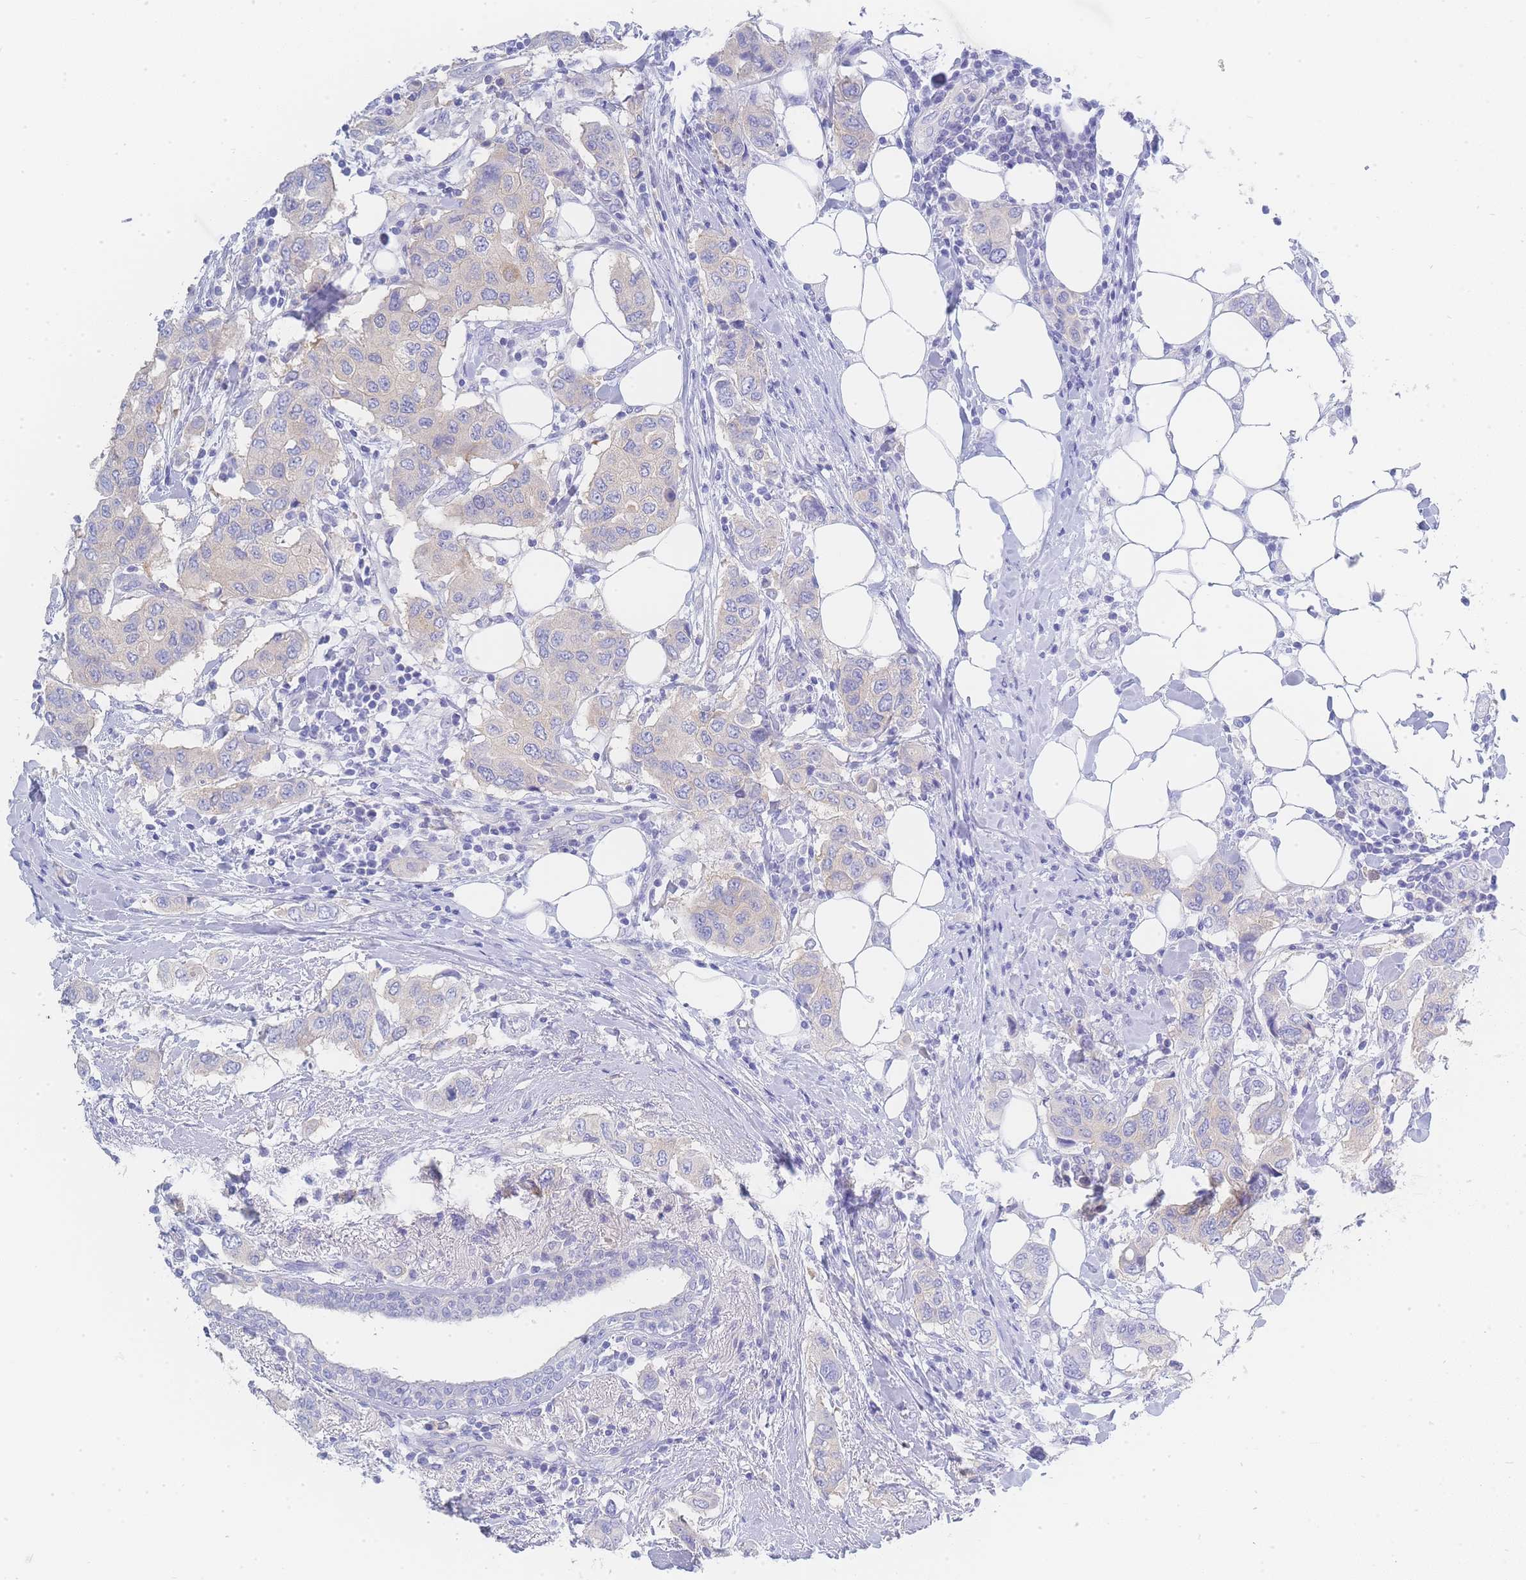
{"staining": {"intensity": "negative", "quantity": "none", "location": "none"}, "tissue": "breast cancer", "cell_type": "Tumor cells", "image_type": "cancer", "snomed": [{"axis": "morphology", "description": "Lobular carcinoma"}, {"axis": "topography", "description": "Breast"}], "caption": "IHC micrograph of lobular carcinoma (breast) stained for a protein (brown), which exhibits no expression in tumor cells.", "gene": "LZTFL1", "patient": {"sex": "female", "age": 51}}